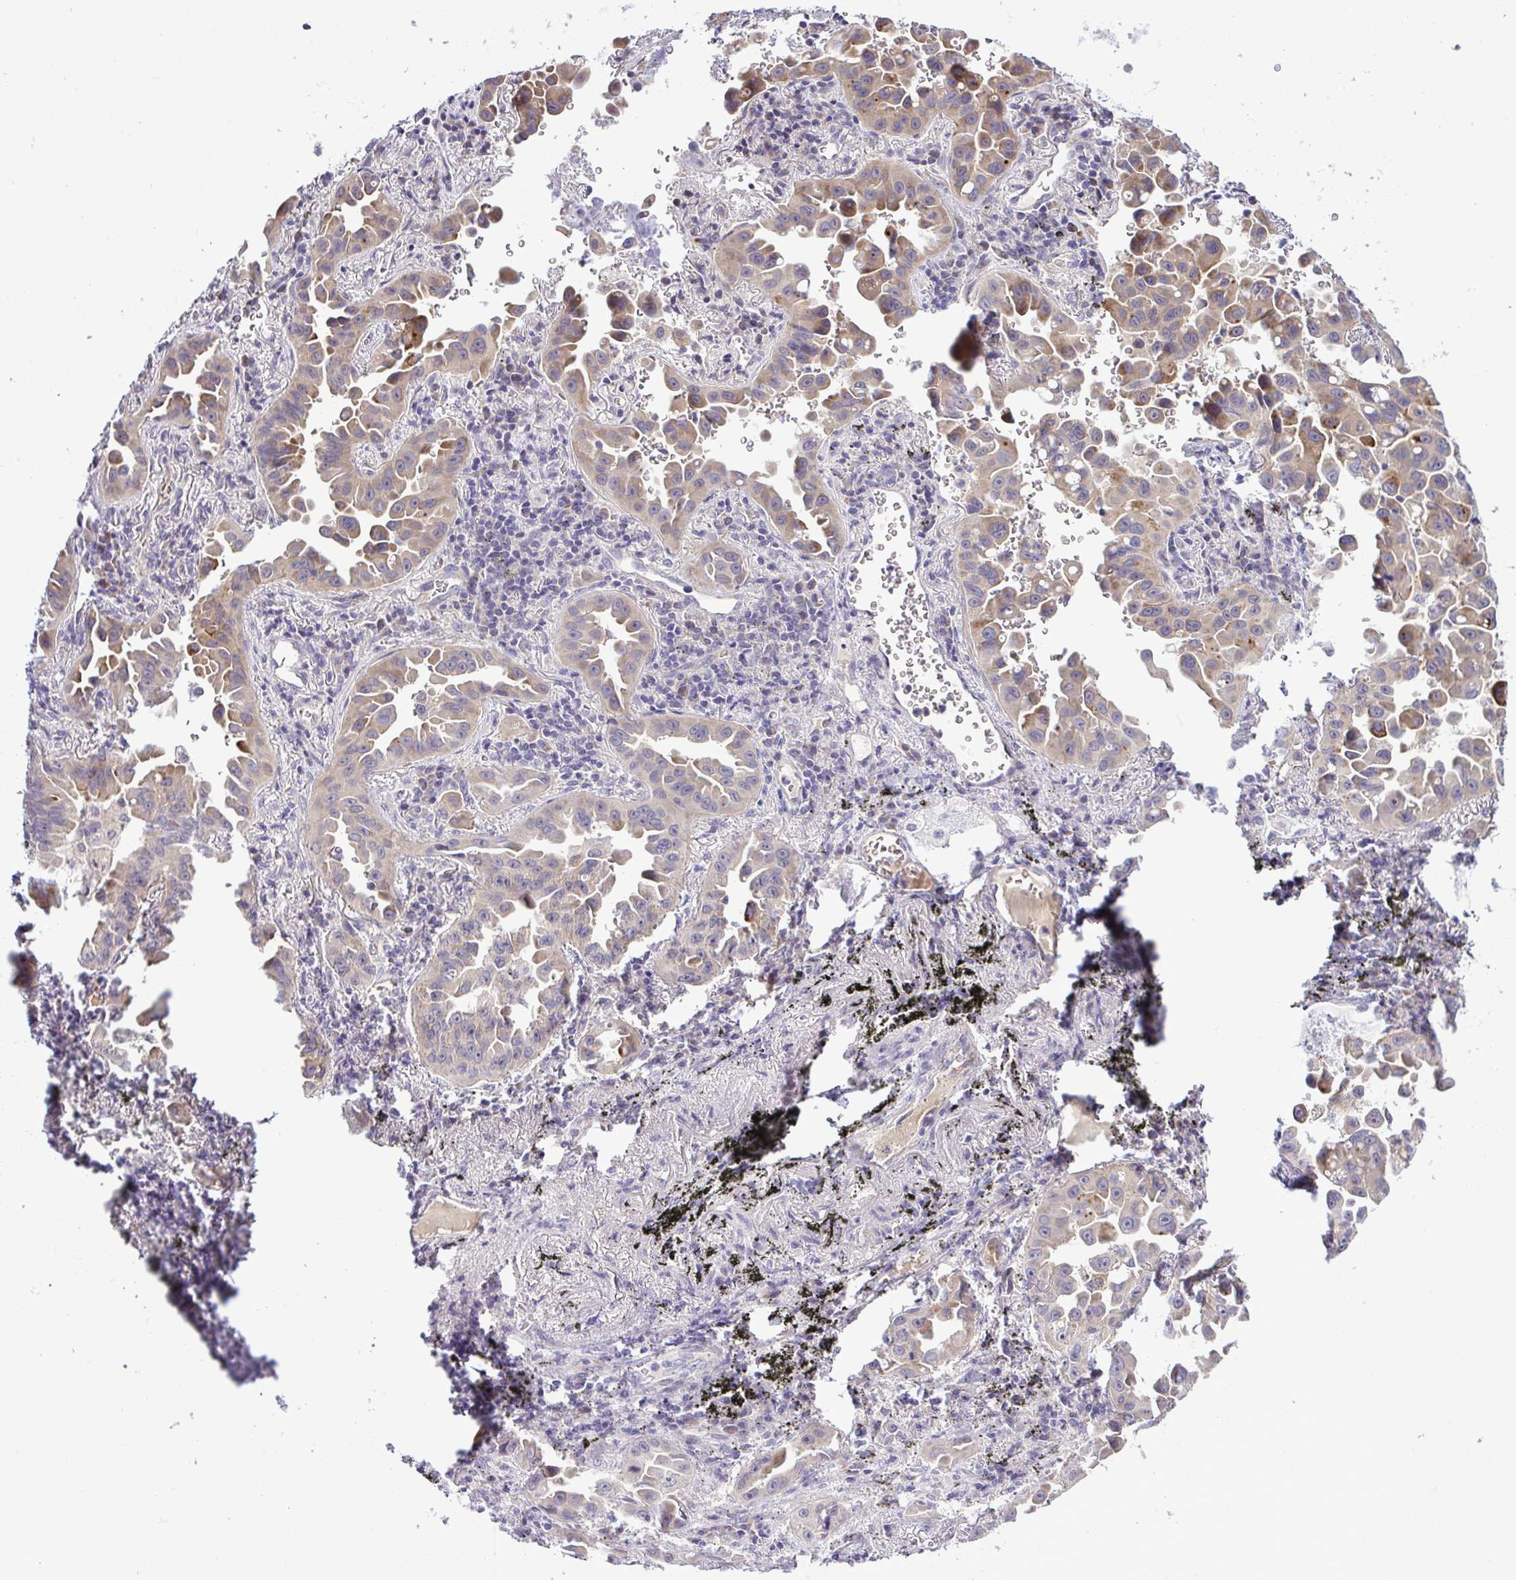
{"staining": {"intensity": "moderate", "quantity": "25%-75%", "location": "cytoplasmic/membranous"}, "tissue": "lung cancer", "cell_type": "Tumor cells", "image_type": "cancer", "snomed": [{"axis": "morphology", "description": "Adenocarcinoma, NOS"}, {"axis": "topography", "description": "Lung"}], "caption": "Tumor cells reveal medium levels of moderate cytoplasmic/membranous staining in approximately 25%-75% of cells in lung adenocarcinoma. (Brightfield microscopy of DAB IHC at high magnification).", "gene": "SYNPO2L", "patient": {"sex": "male", "age": 68}}